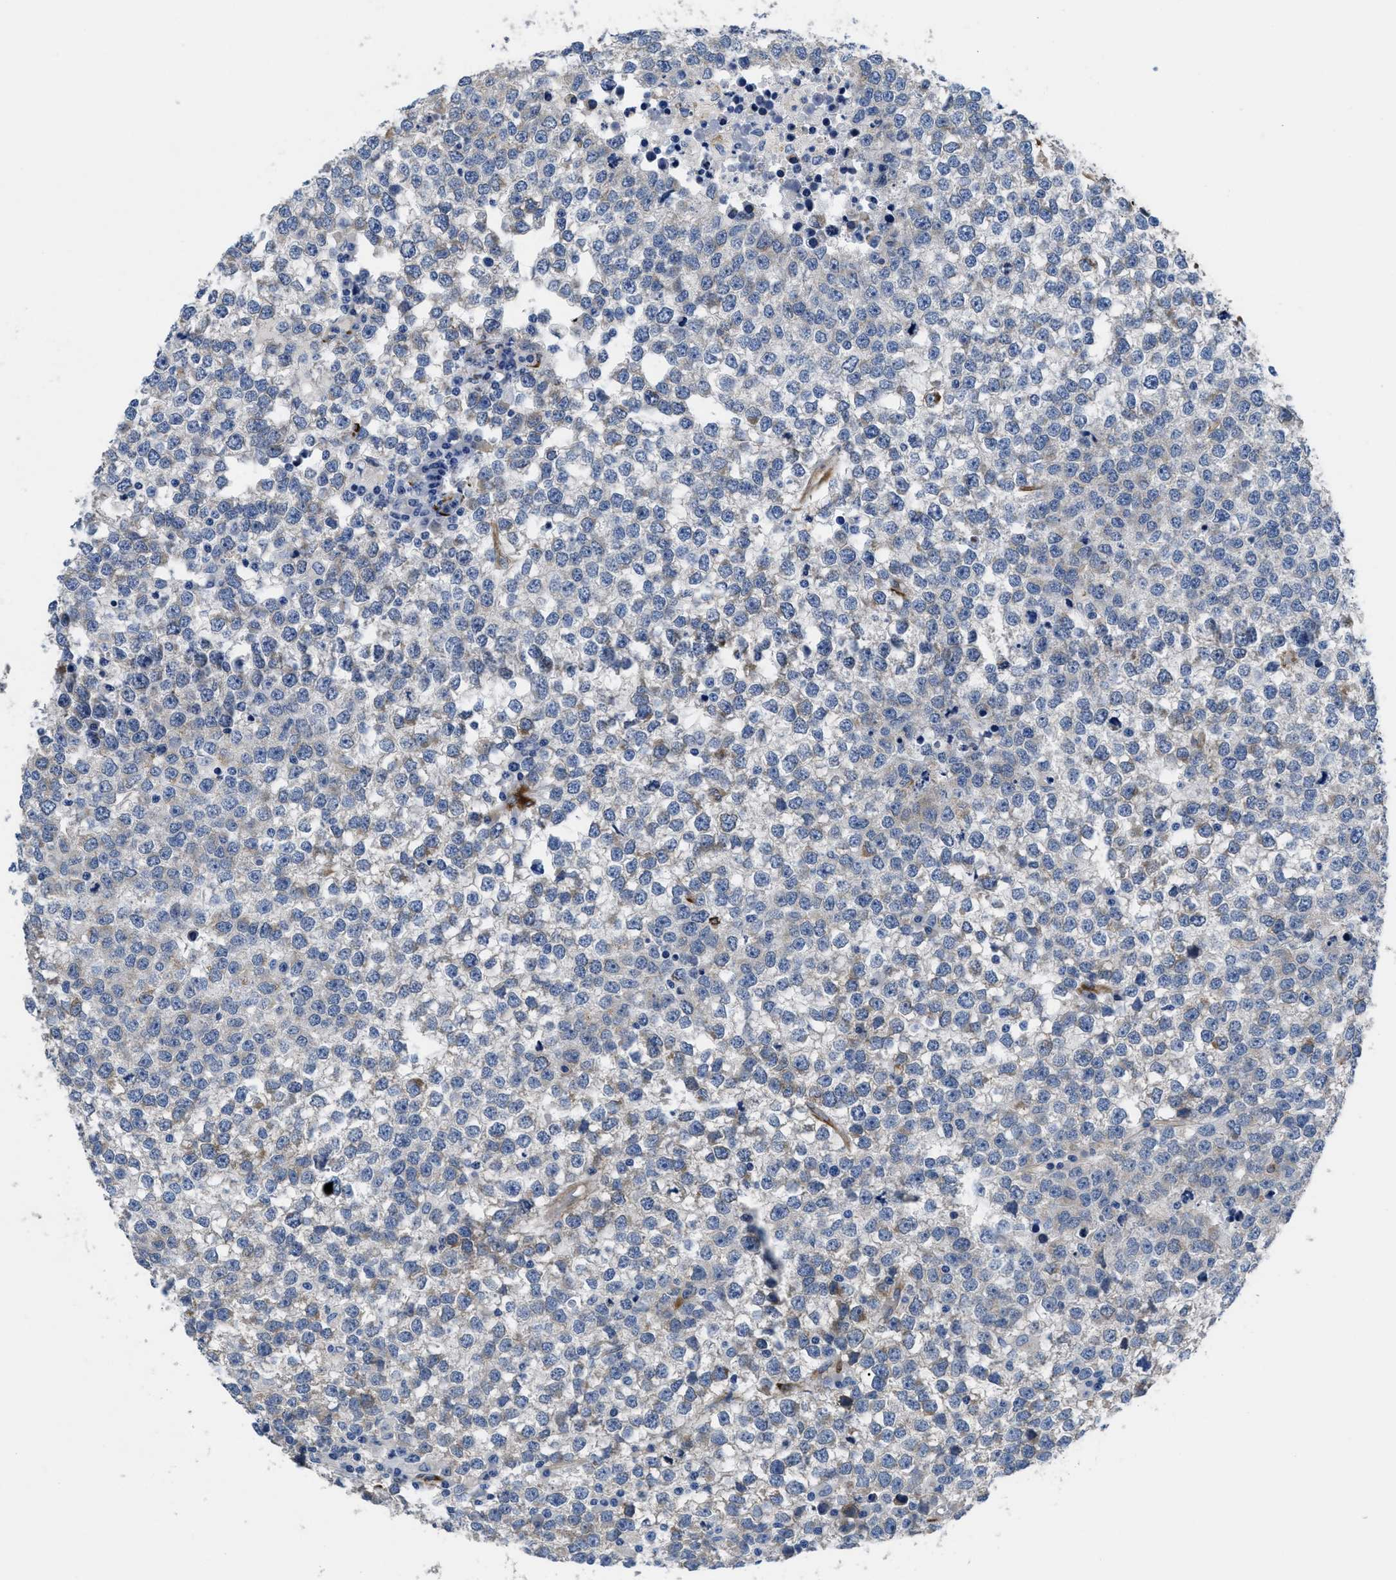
{"staining": {"intensity": "negative", "quantity": "none", "location": "none"}, "tissue": "testis cancer", "cell_type": "Tumor cells", "image_type": "cancer", "snomed": [{"axis": "morphology", "description": "Seminoma, NOS"}, {"axis": "topography", "description": "Testis"}], "caption": "Testis cancer (seminoma) was stained to show a protein in brown. There is no significant positivity in tumor cells.", "gene": "SQLE", "patient": {"sex": "male", "age": 65}}